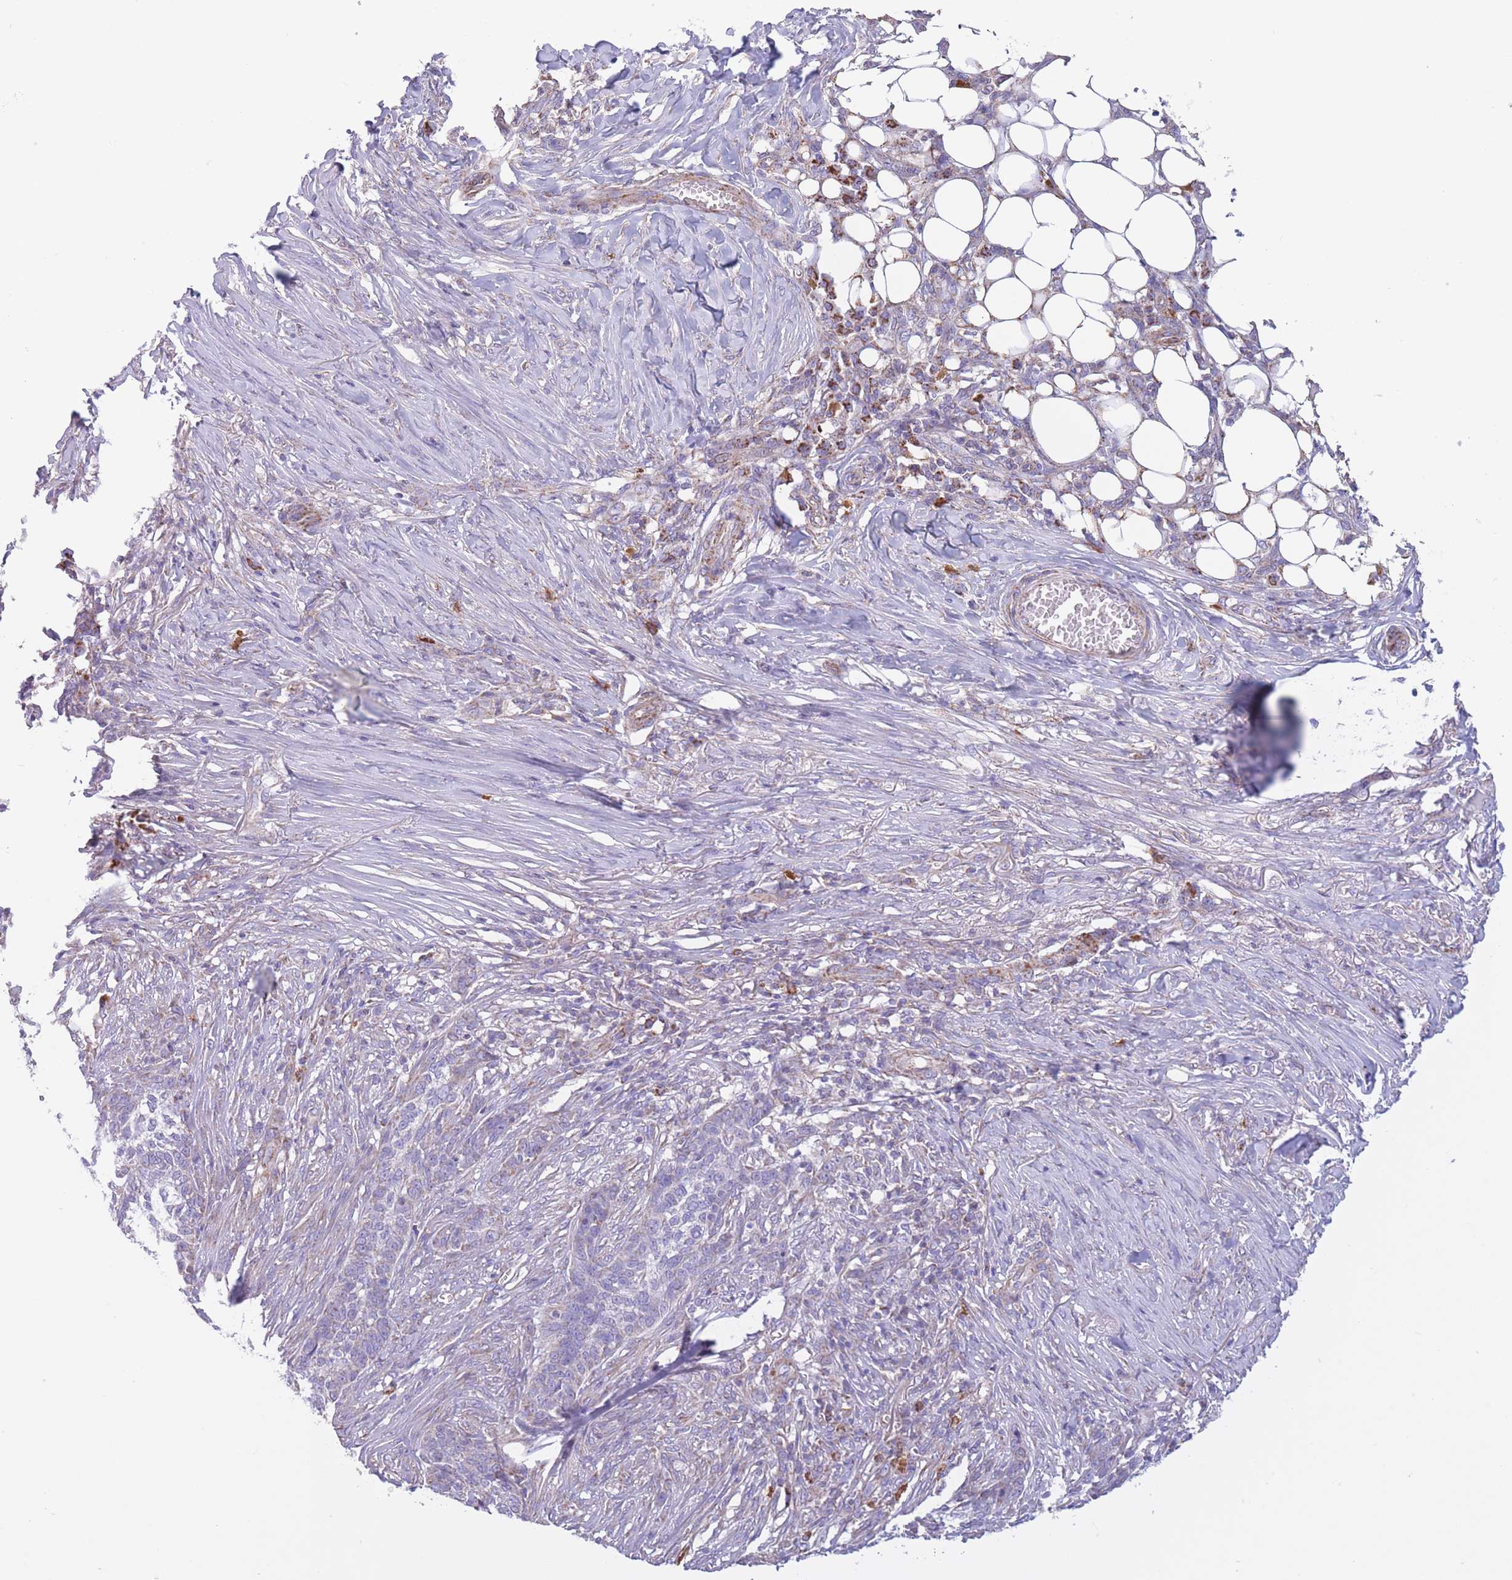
{"staining": {"intensity": "weak", "quantity": "<25%", "location": "cytoplasmic/membranous"}, "tissue": "skin cancer", "cell_type": "Tumor cells", "image_type": "cancer", "snomed": [{"axis": "morphology", "description": "Basal cell carcinoma"}, {"axis": "topography", "description": "Skin"}], "caption": "The immunohistochemistry (IHC) histopathology image has no significant positivity in tumor cells of skin cancer (basal cell carcinoma) tissue.", "gene": "PDHA1", "patient": {"sex": "male", "age": 85}}